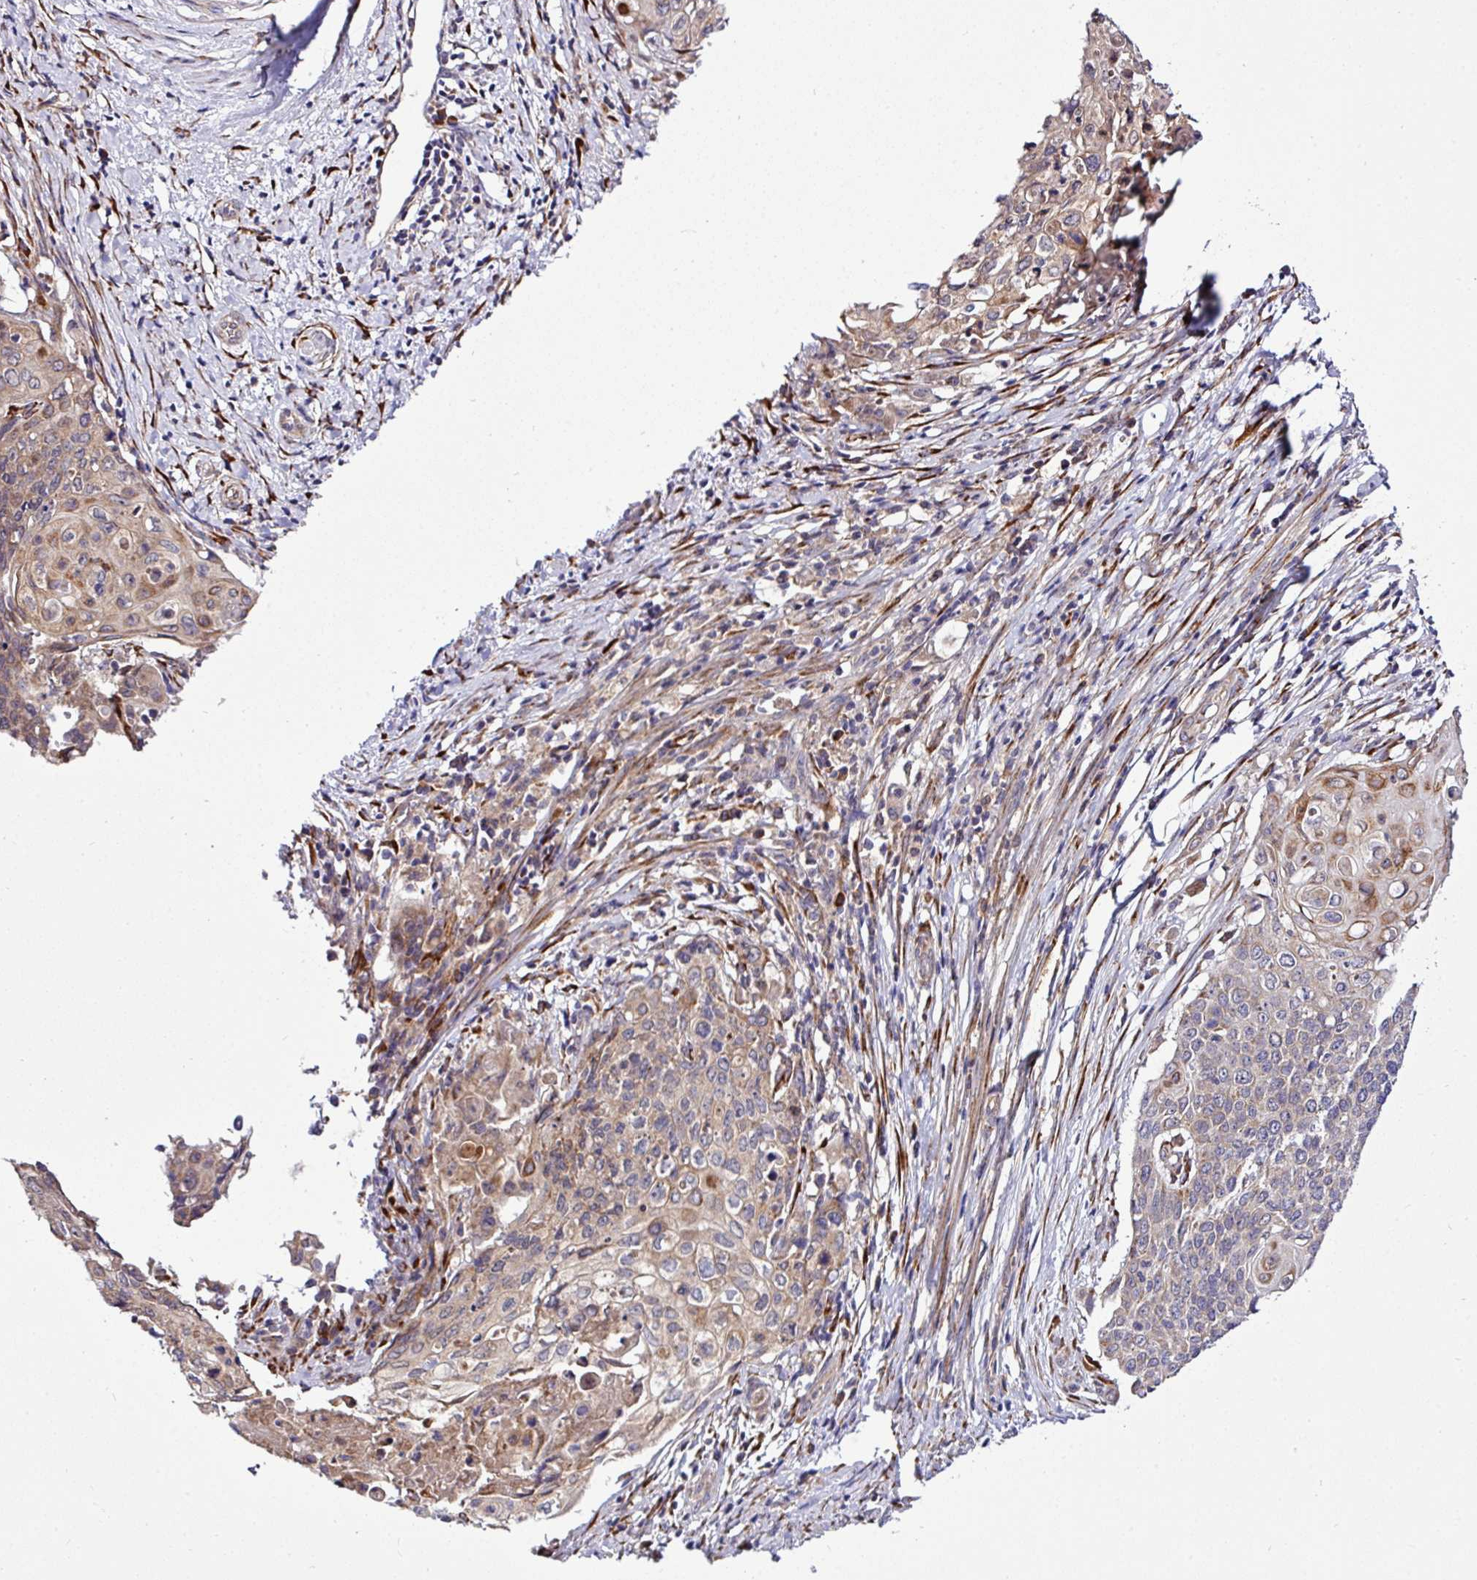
{"staining": {"intensity": "weak", "quantity": "25%-75%", "location": "cytoplasmic/membranous"}, "tissue": "cervical cancer", "cell_type": "Tumor cells", "image_type": "cancer", "snomed": [{"axis": "morphology", "description": "Squamous cell carcinoma, NOS"}, {"axis": "topography", "description": "Cervix"}], "caption": "IHC histopathology image of neoplastic tissue: cervical squamous cell carcinoma stained using immunohistochemistry displays low levels of weak protein expression localized specifically in the cytoplasmic/membranous of tumor cells, appearing as a cytoplasmic/membranous brown color.", "gene": "TM2D2", "patient": {"sex": "female", "age": 39}}